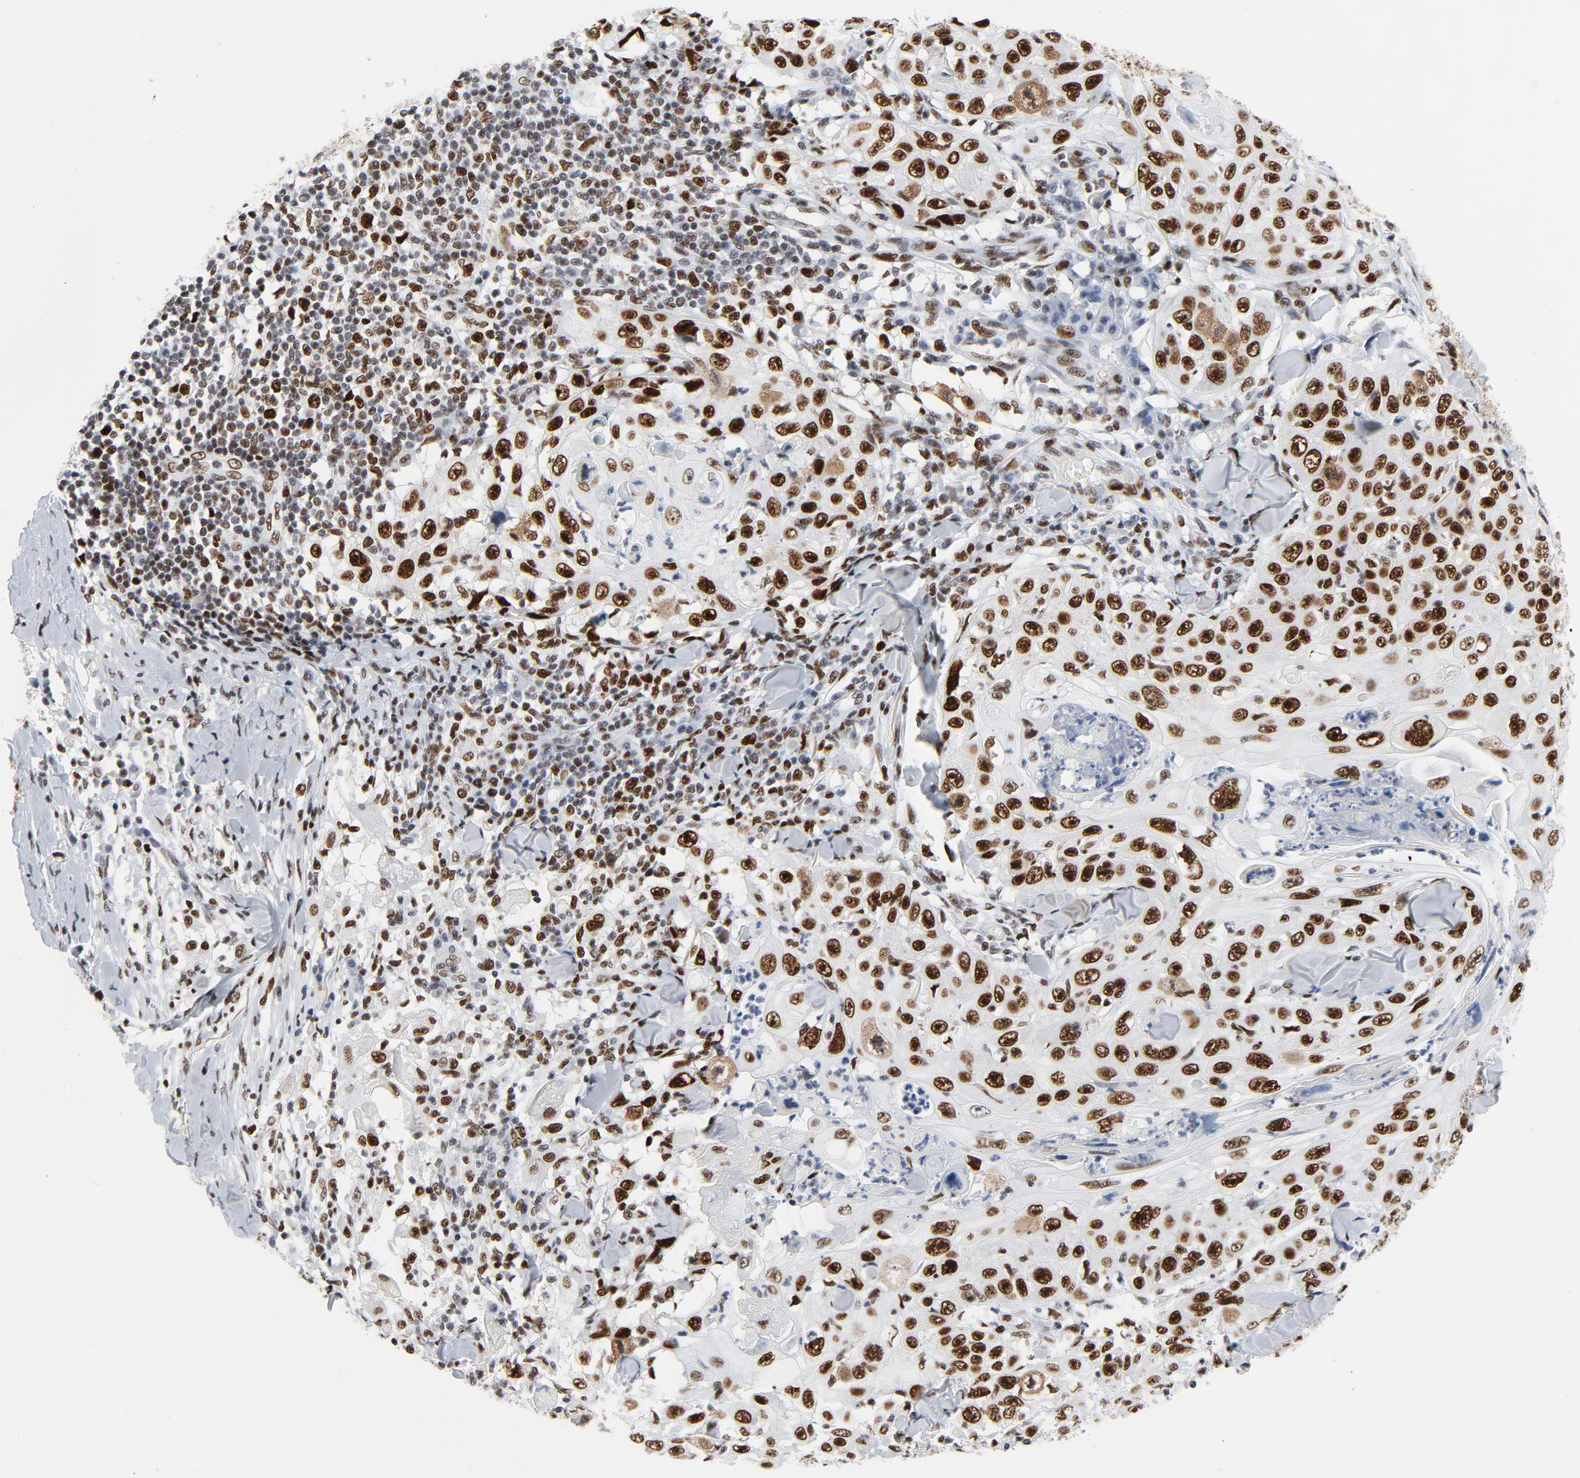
{"staining": {"intensity": "strong", "quantity": ">75%", "location": "nuclear"}, "tissue": "skin cancer", "cell_type": "Tumor cells", "image_type": "cancer", "snomed": [{"axis": "morphology", "description": "Squamous cell carcinoma, NOS"}, {"axis": "topography", "description": "Skin"}], "caption": "About >75% of tumor cells in skin cancer reveal strong nuclear protein positivity as visualized by brown immunohistochemical staining.", "gene": "POLD1", "patient": {"sex": "male", "age": 86}}